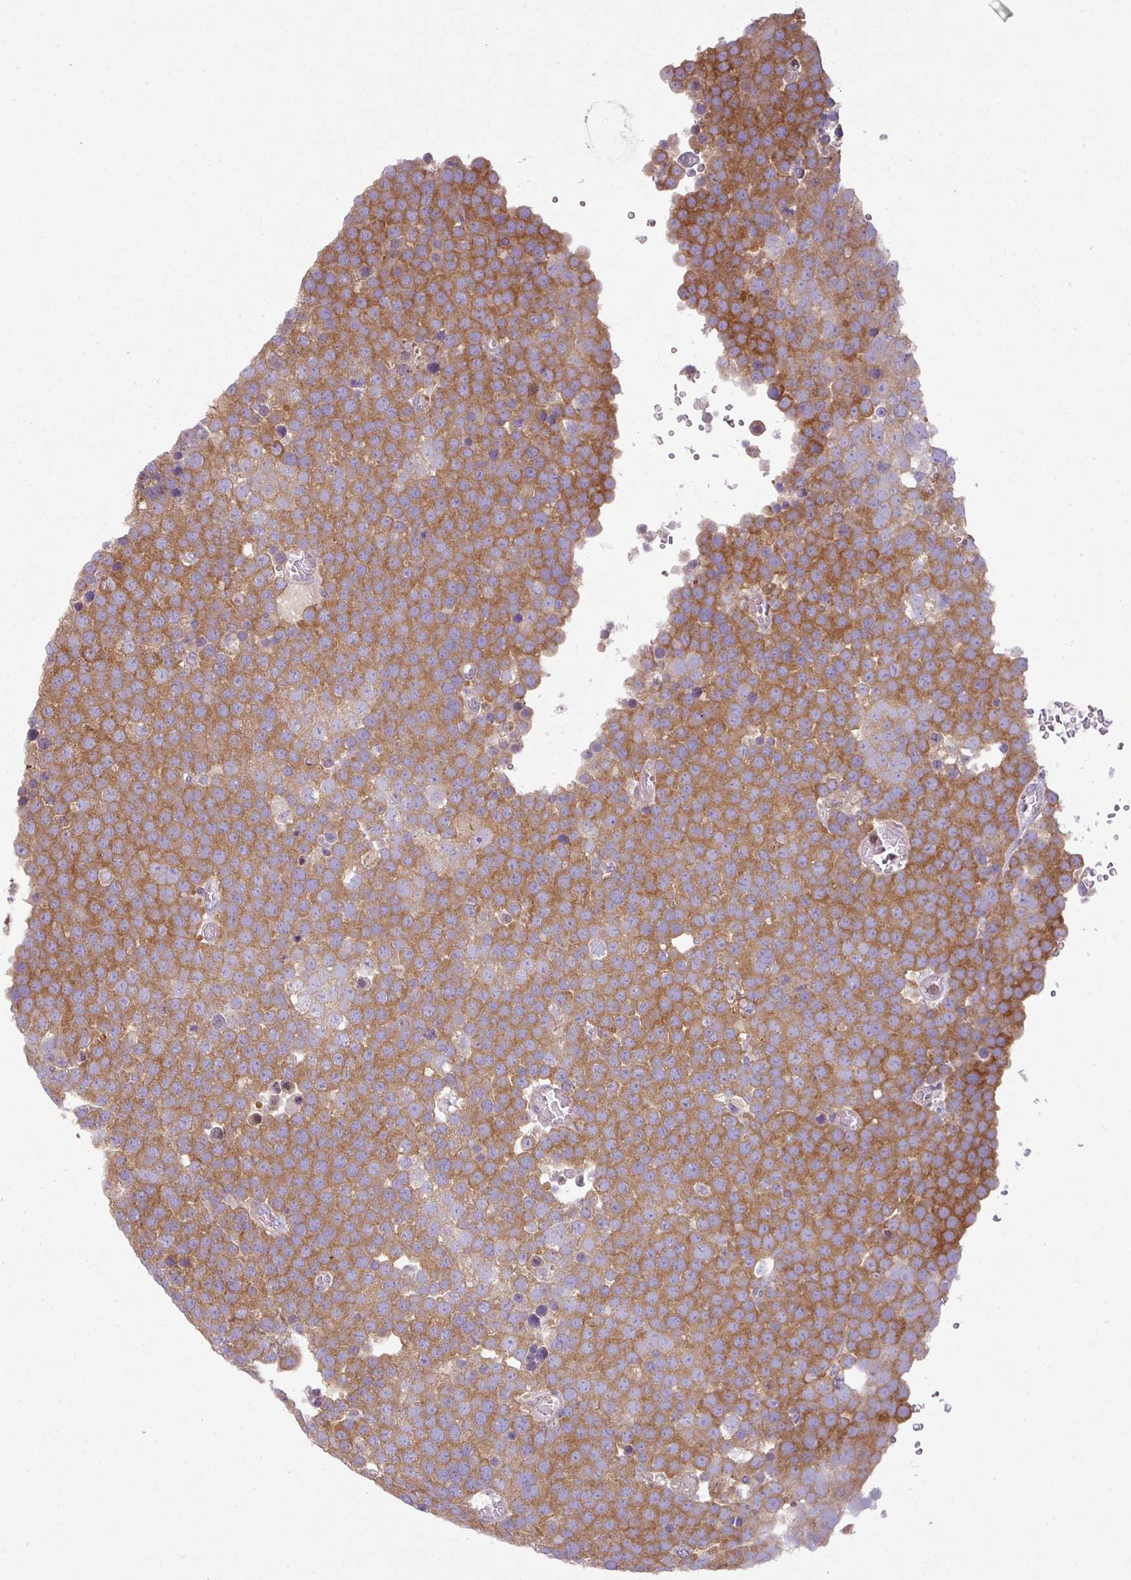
{"staining": {"intensity": "moderate", "quantity": ">75%", "location": "cytoplasmic/membranous"}, "tissue": "testis cancer", "cell_type": "Tumor cells", "image_type": "cancer", "snomed": [{"axis": "morphology", "description": "Normal tissue, NOS"}, {"axis": "morphology", "description": "Seminoma, NOS"}, {"axis": "topography", "description": "Testis"}], "caption": "Brown immunohistochemical staining in seminoma (testis) exhibits moderate cytoplasmic/membranous positivity in approximately >75% of tumor cells.", "gene": "LRRC74B", "patient": {"sex": "male", "age": 71}}